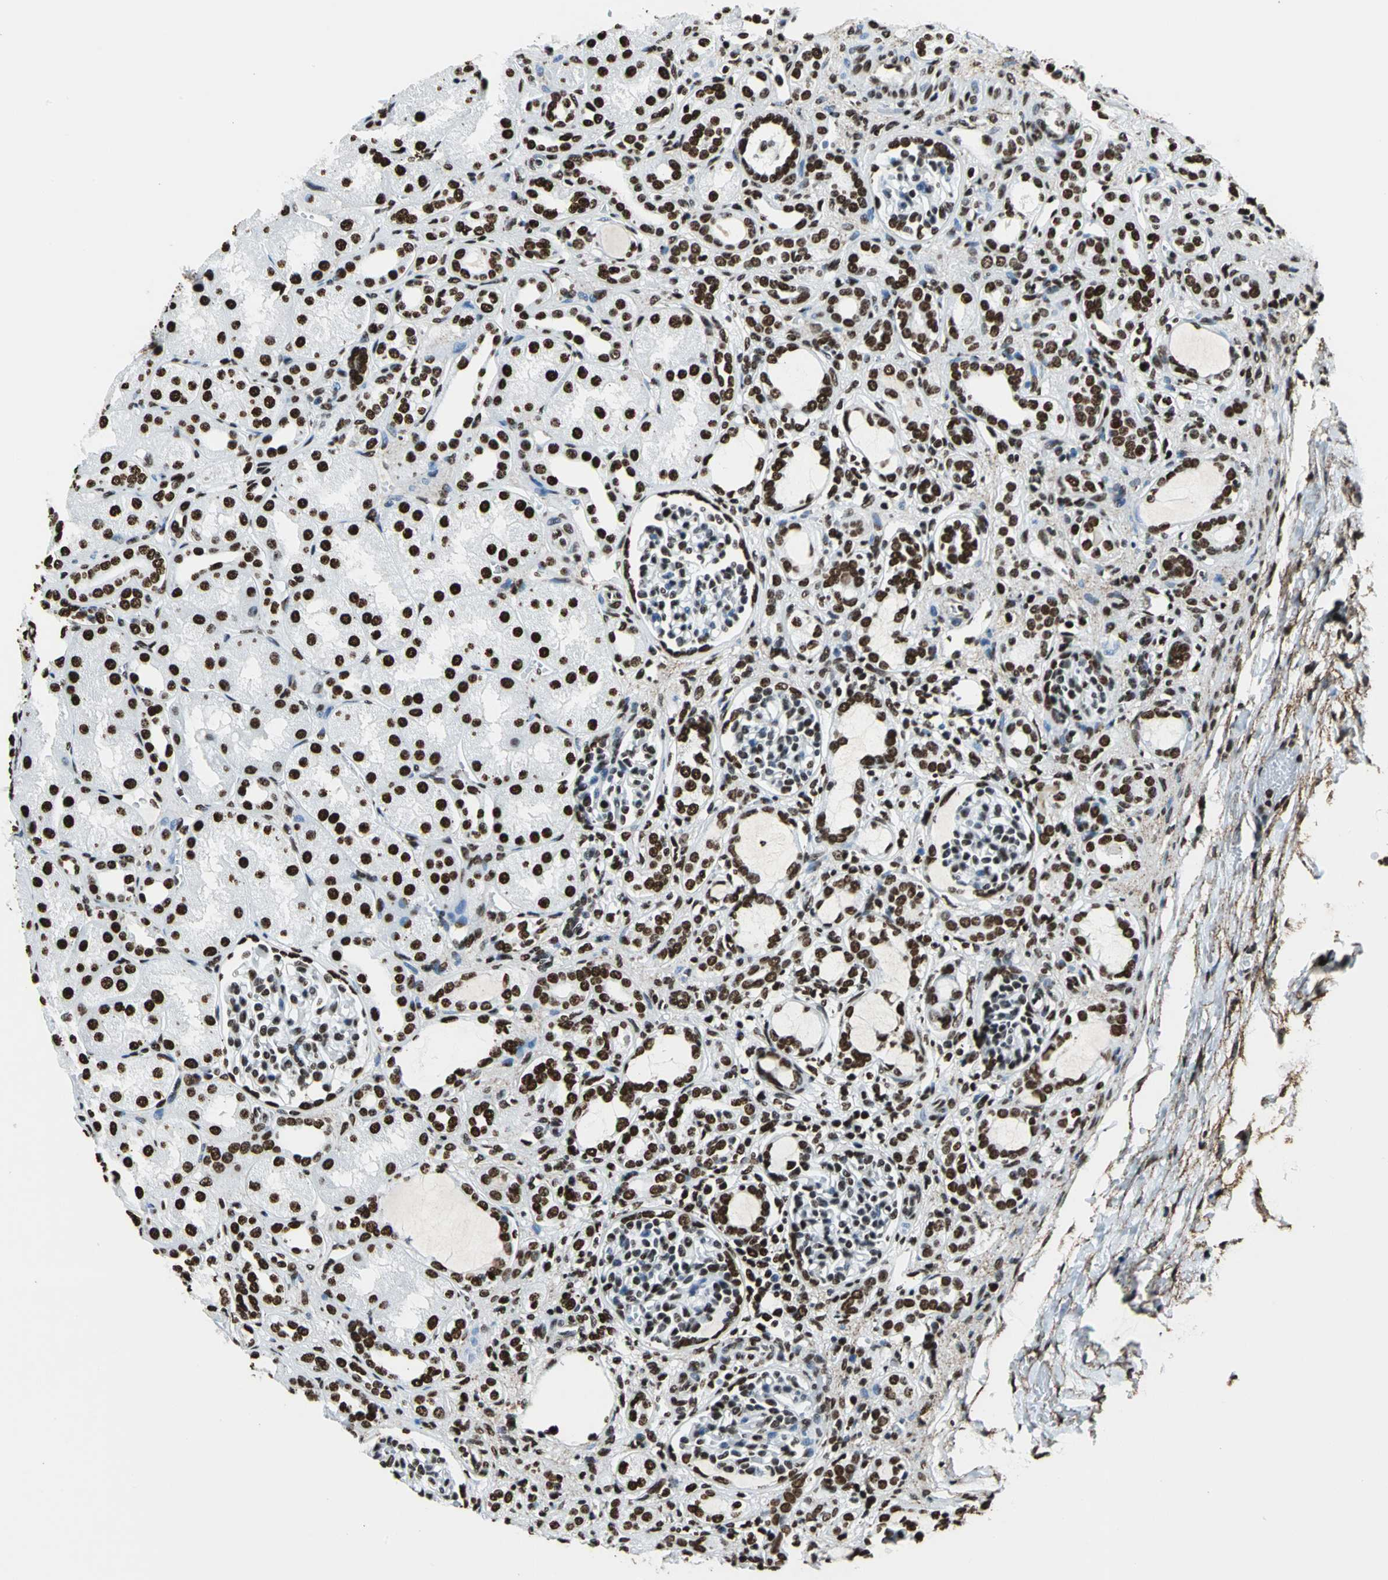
{"staining": {"intensity": "strong", "quantity": "25%-75%", "location": "nuclear"}, "tissue": "kidney", "cell_type": "Cells in glomeruli", "image_type": "normal", "snomed": [{"axis": "morphology", "description": "Normal tissue, NOS"}, {"axis": "topography", "description": "Kidney"}], "caption": "Strong nuclear protein staining is seen in approximately 25%-75% of cells in glomeruli in kidney. (DAB IHC, brown staining for protein, blue staining for nuclei).", "gene": "APEX1", "patient": {"sex": "male", "age": 7}}